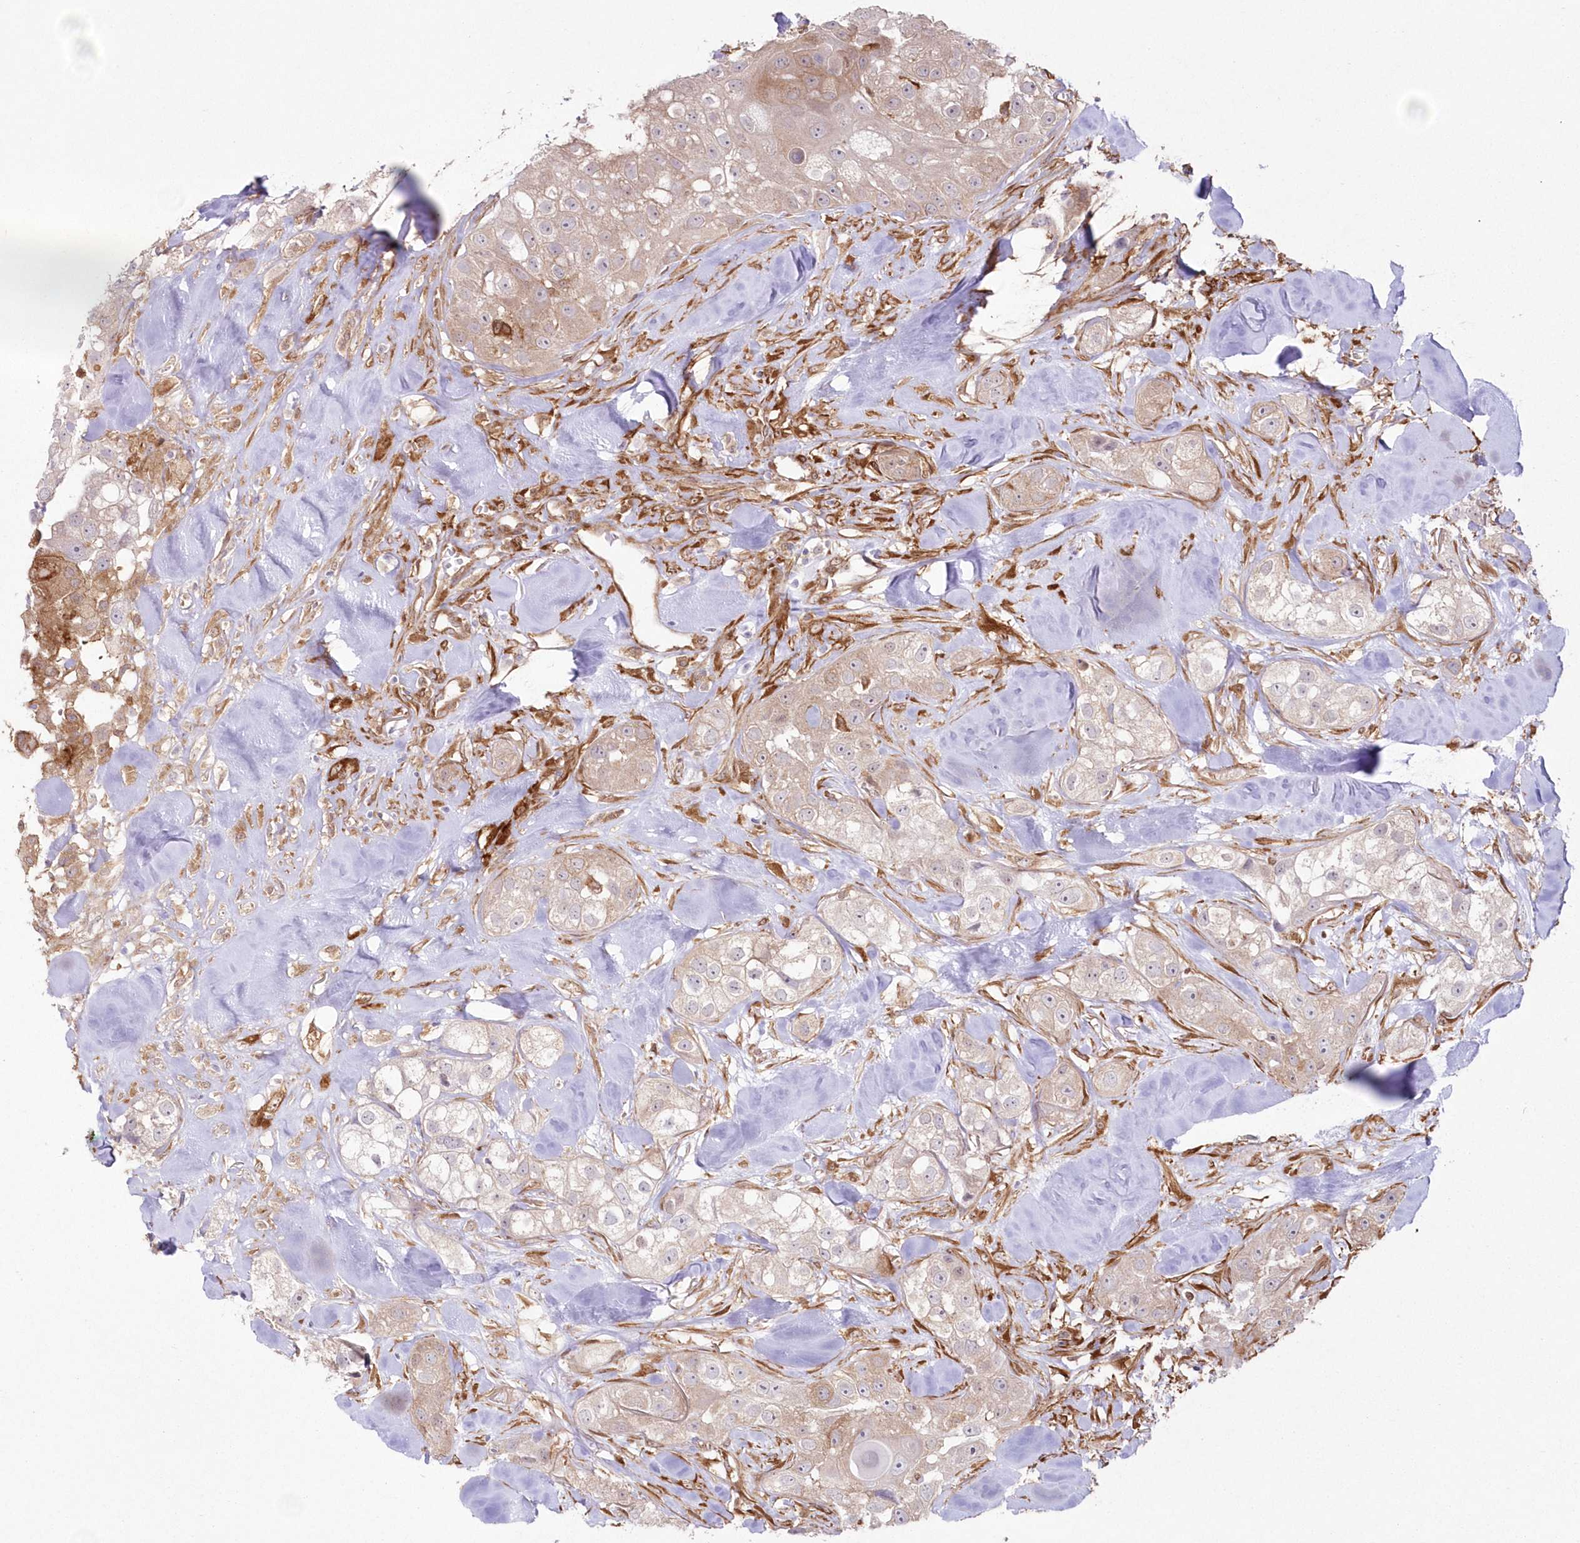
{"staining": {"intensity": "weak", "quantity": "25%-75%", "location": "cytoplasmic/membranous"}, "tissue": "head and neck cancer", "cell_type": "Tumor cells", "image_type": "cancer", "snomed": [{"axis": "morphology", "description": "Normal tissue, NOS"}, {"axis": "morphology", "description": "Squamous cell carcinoma, NOS"}, {"axis": "topography", "description": "Skeletal muscle"}, {"axis": "topography", "description": "Head-Neck"}], "caption": "Immunohistochemical staining of head and neck cancer reveals low levels of weak cytoplasmic/membranous staining in about 25%-75% of tumor cells. The protein of interest is shown in brown color, while the nuclei are stained blue.", "gene": "SH3PXD2B", "patient": {"sex": "male", "age": 51}}